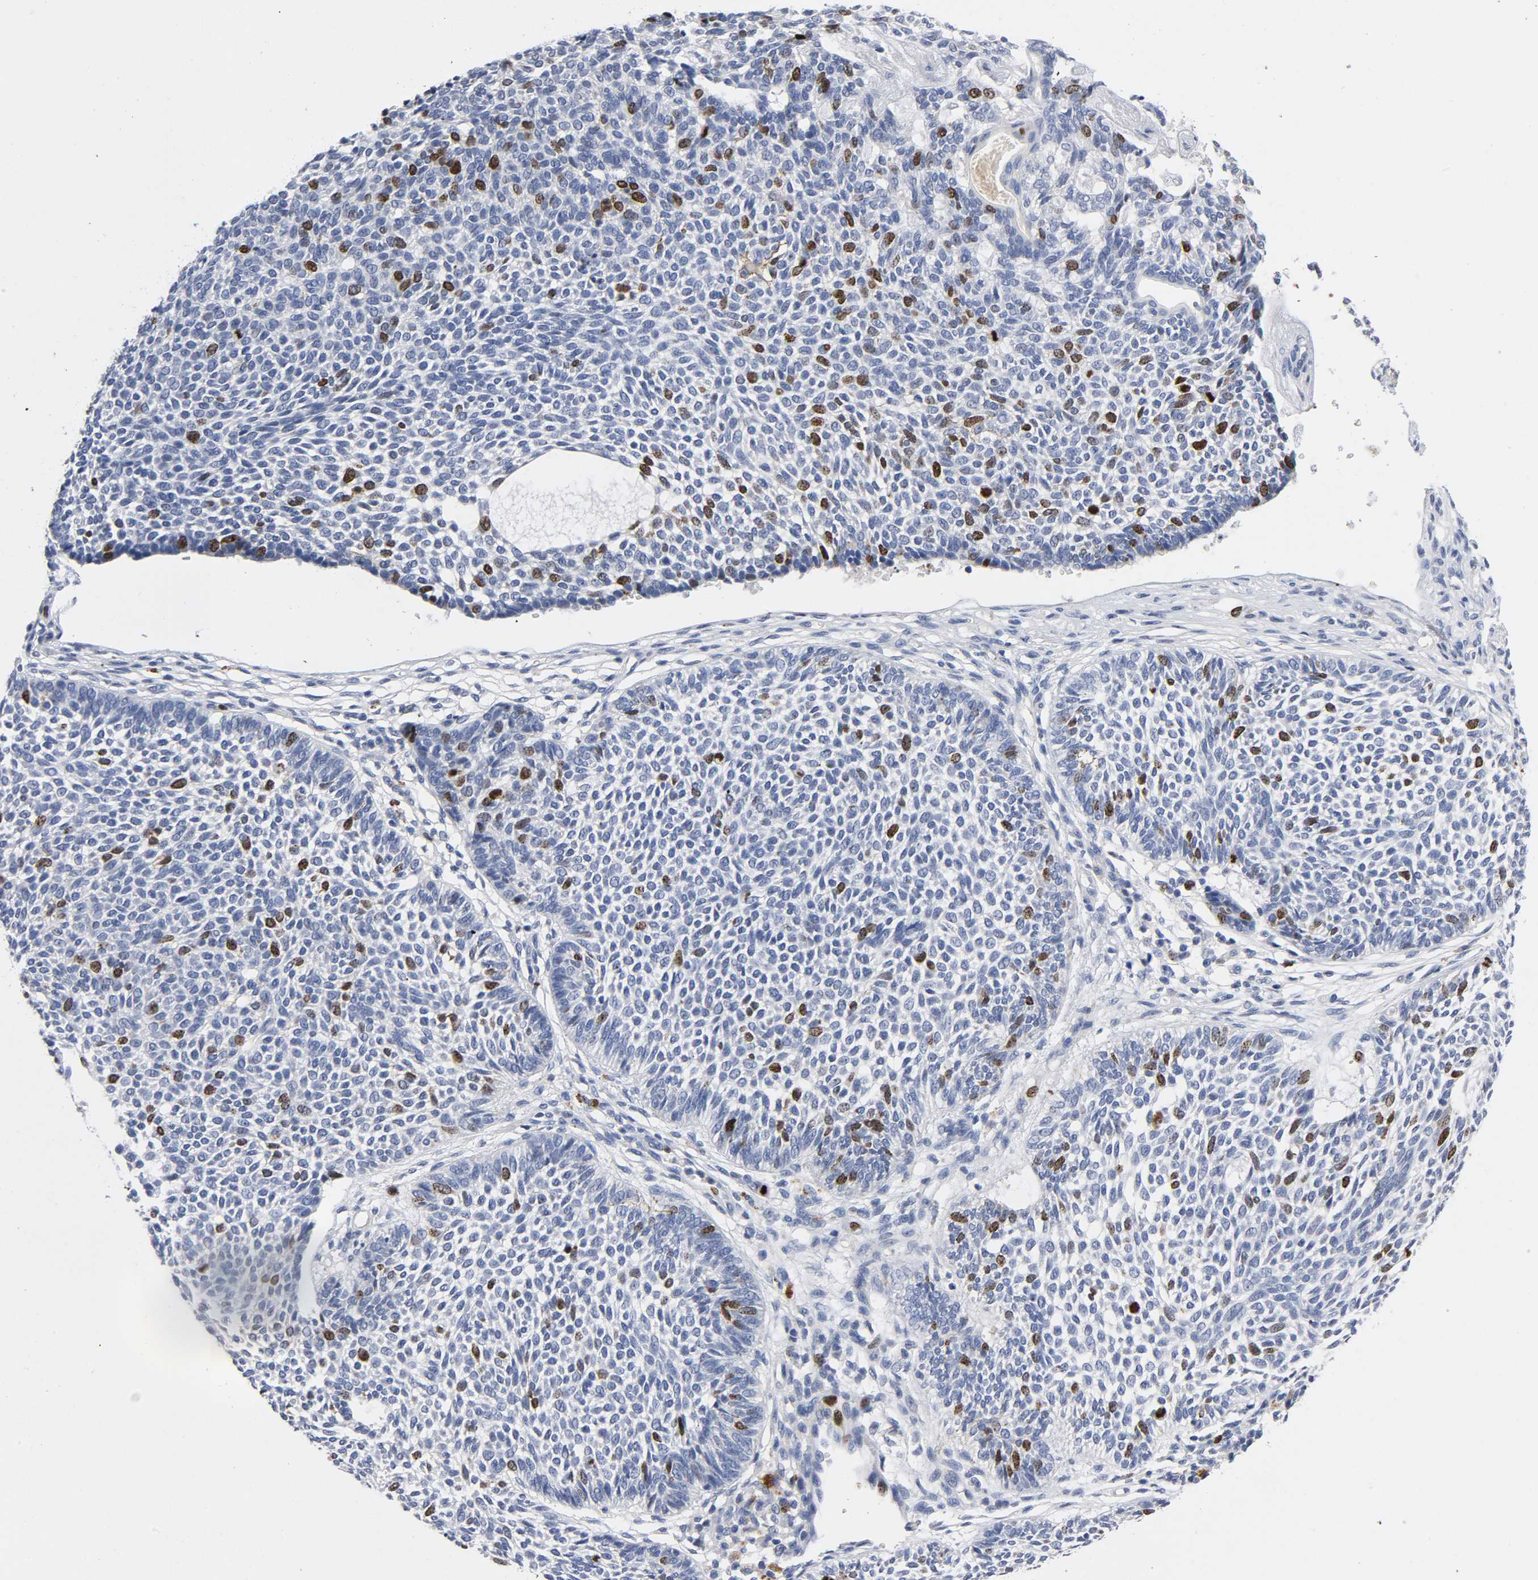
{"staining": {"intensity": "moderate", "quantity": "<25%", "location": "nuclear"}, "tissue": "skin cancer", "cell_type": "Tumor cells", "image_type": "cancer", "snomed": [{"axis": "morphology", "description": "Normal tissue, NOS"}, {"axis": "morphology", "description": "Basal cell carcinoma"}, {"axis": "topography", "description": "Skin"}], "caption": "Protein expression analysis of skin cancer displays moderate nuclear expression in about <25% of tumor cells.", "gene": "BIRC5", "patient": {"sex": "male", "age": 87}}